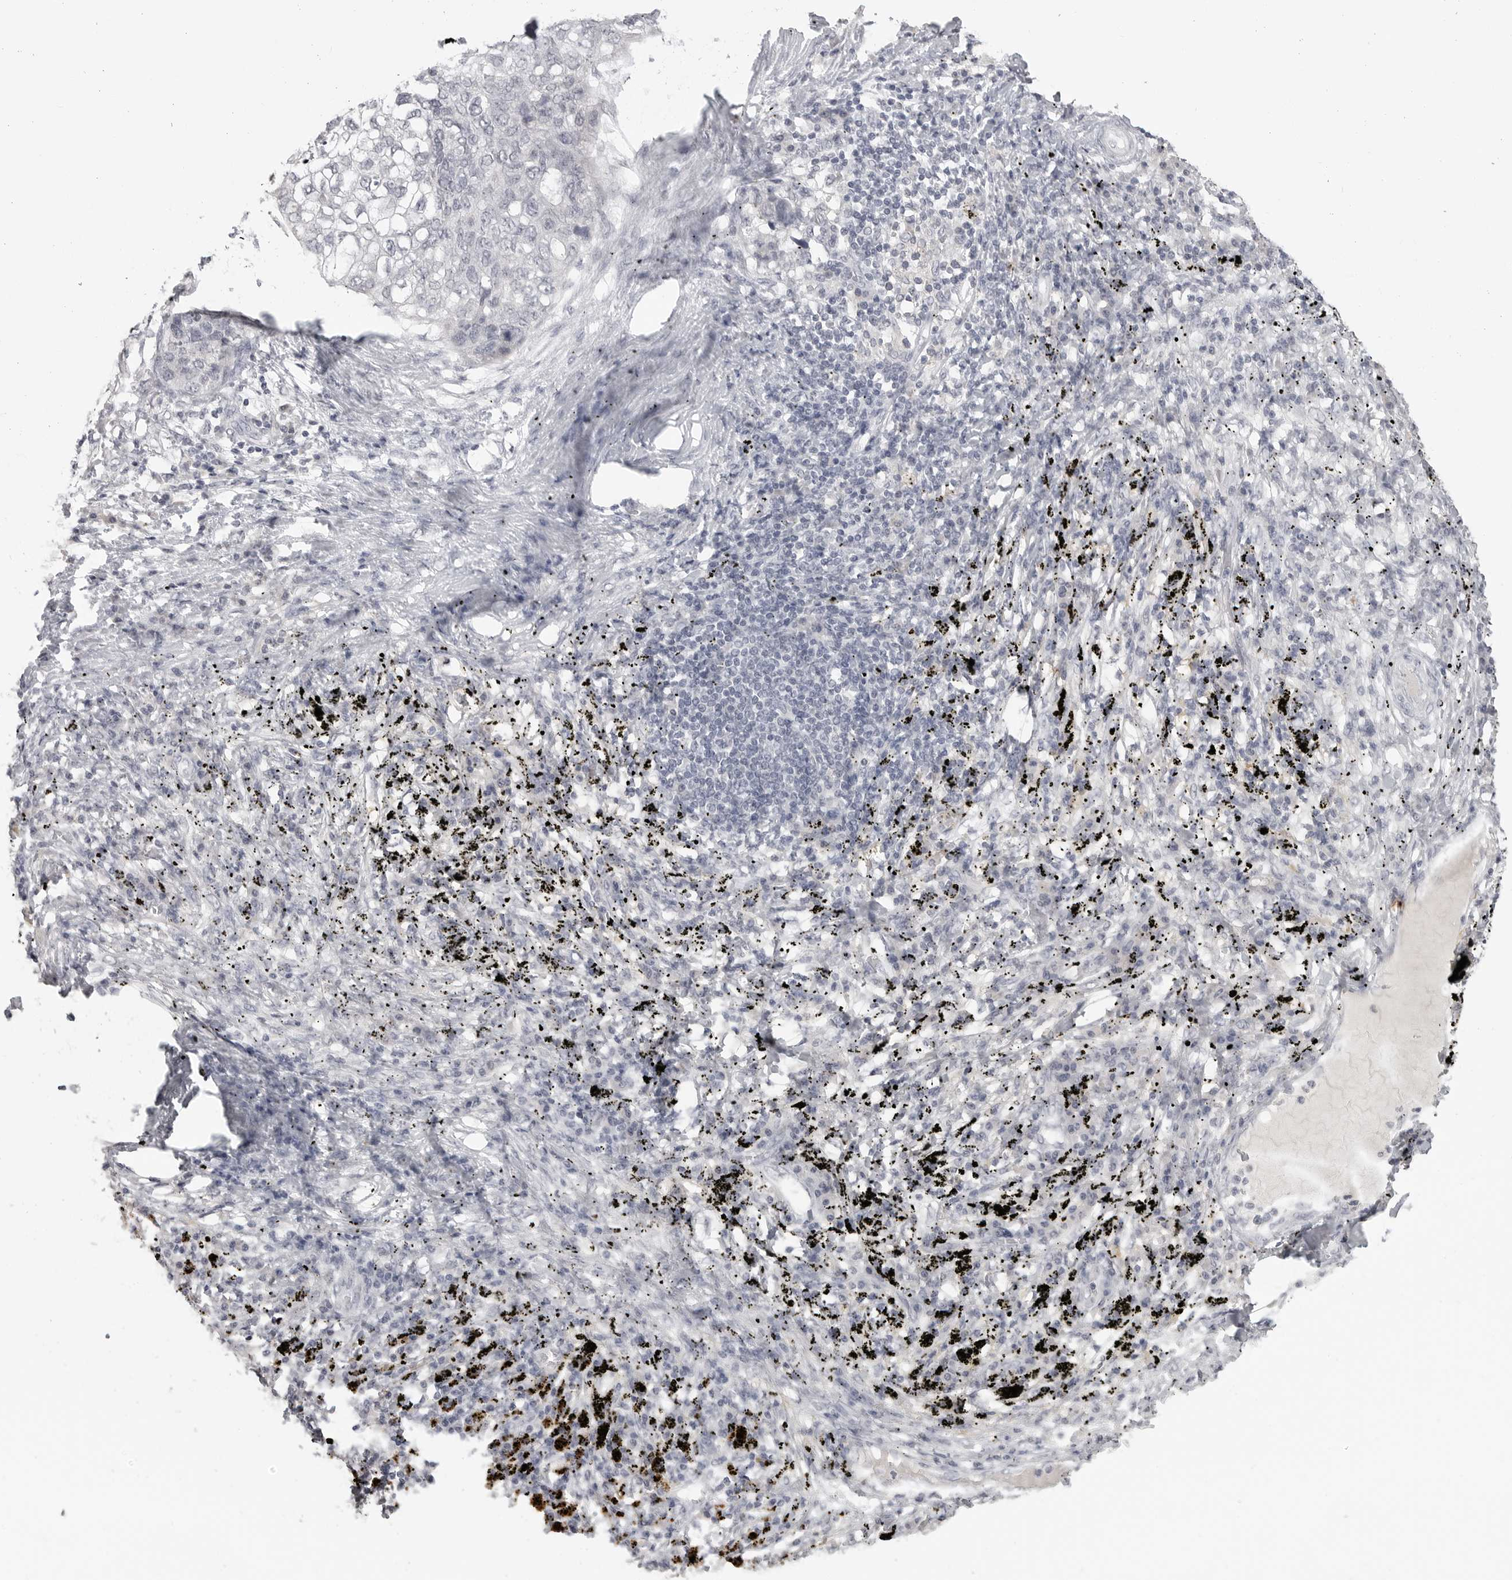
{"staining": {"intensity": "negative", "quantity": "none", "location": "none"}, "tissue": "lung cancer", "cell_type": "Tumor cells", "image_type": "cancer", "snomed": [{"axis": "morphology", "description": "Squamous cell carcinoma, NOS"}, {"axis": "topography", "description": "Lung"}], "caption": "This is an immunohistochemistry (IHC) photomicrograph of lung cancer. There is no expression in tumor cells.", "gene": "PRSS1", "patient": {"sex": "female", "age": 63}}